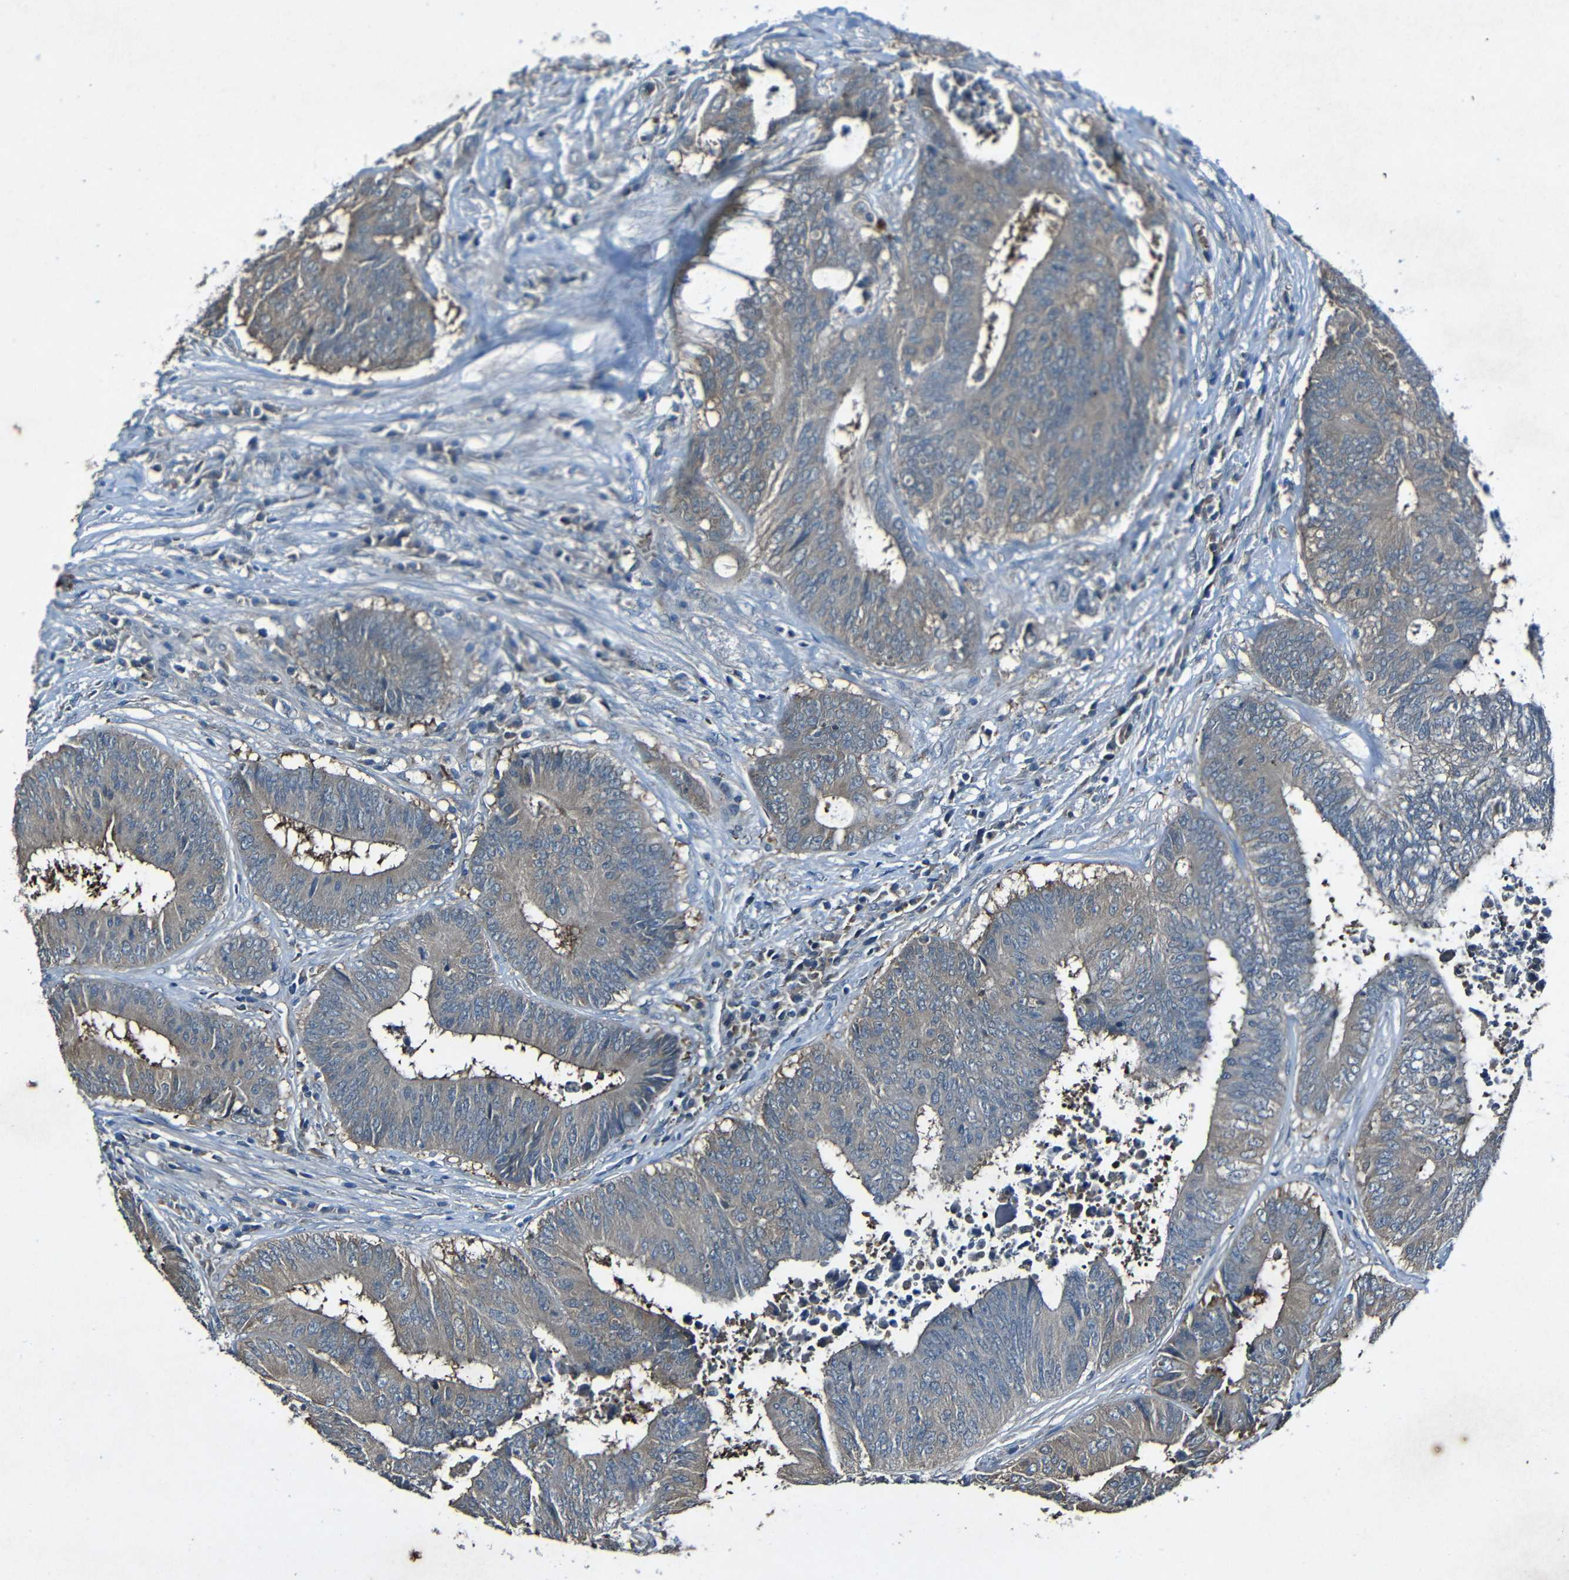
{"staining": {"intensity": "weak", "quantity": ">75%", "location": "cytoplasmic/membranous"}, "tissue": "colorectal cancer", "cell_type": "Tumor cells", "image_type": "cancer", "snomed": [{"axis": "morphology", "description": "Adenocarcinoma, NOS"}, {"axis": "topography", "description": "Rectum"}], "caption": "IHC staining of adenocarcinoma (colorectal), which shows low levels of weak cytoplasmic/membranous expression in about >75% of tumor cells indicating weak cytoplasmic/membranous protein positivity. The staining was performed using DAB (3,3'-diaminobenzidine) (brown) for protein detection and nuclei were counterstained in hematoxylin (blue).", "gene": "LRRC70", "patient": {"sex": "male", "age": 72}}